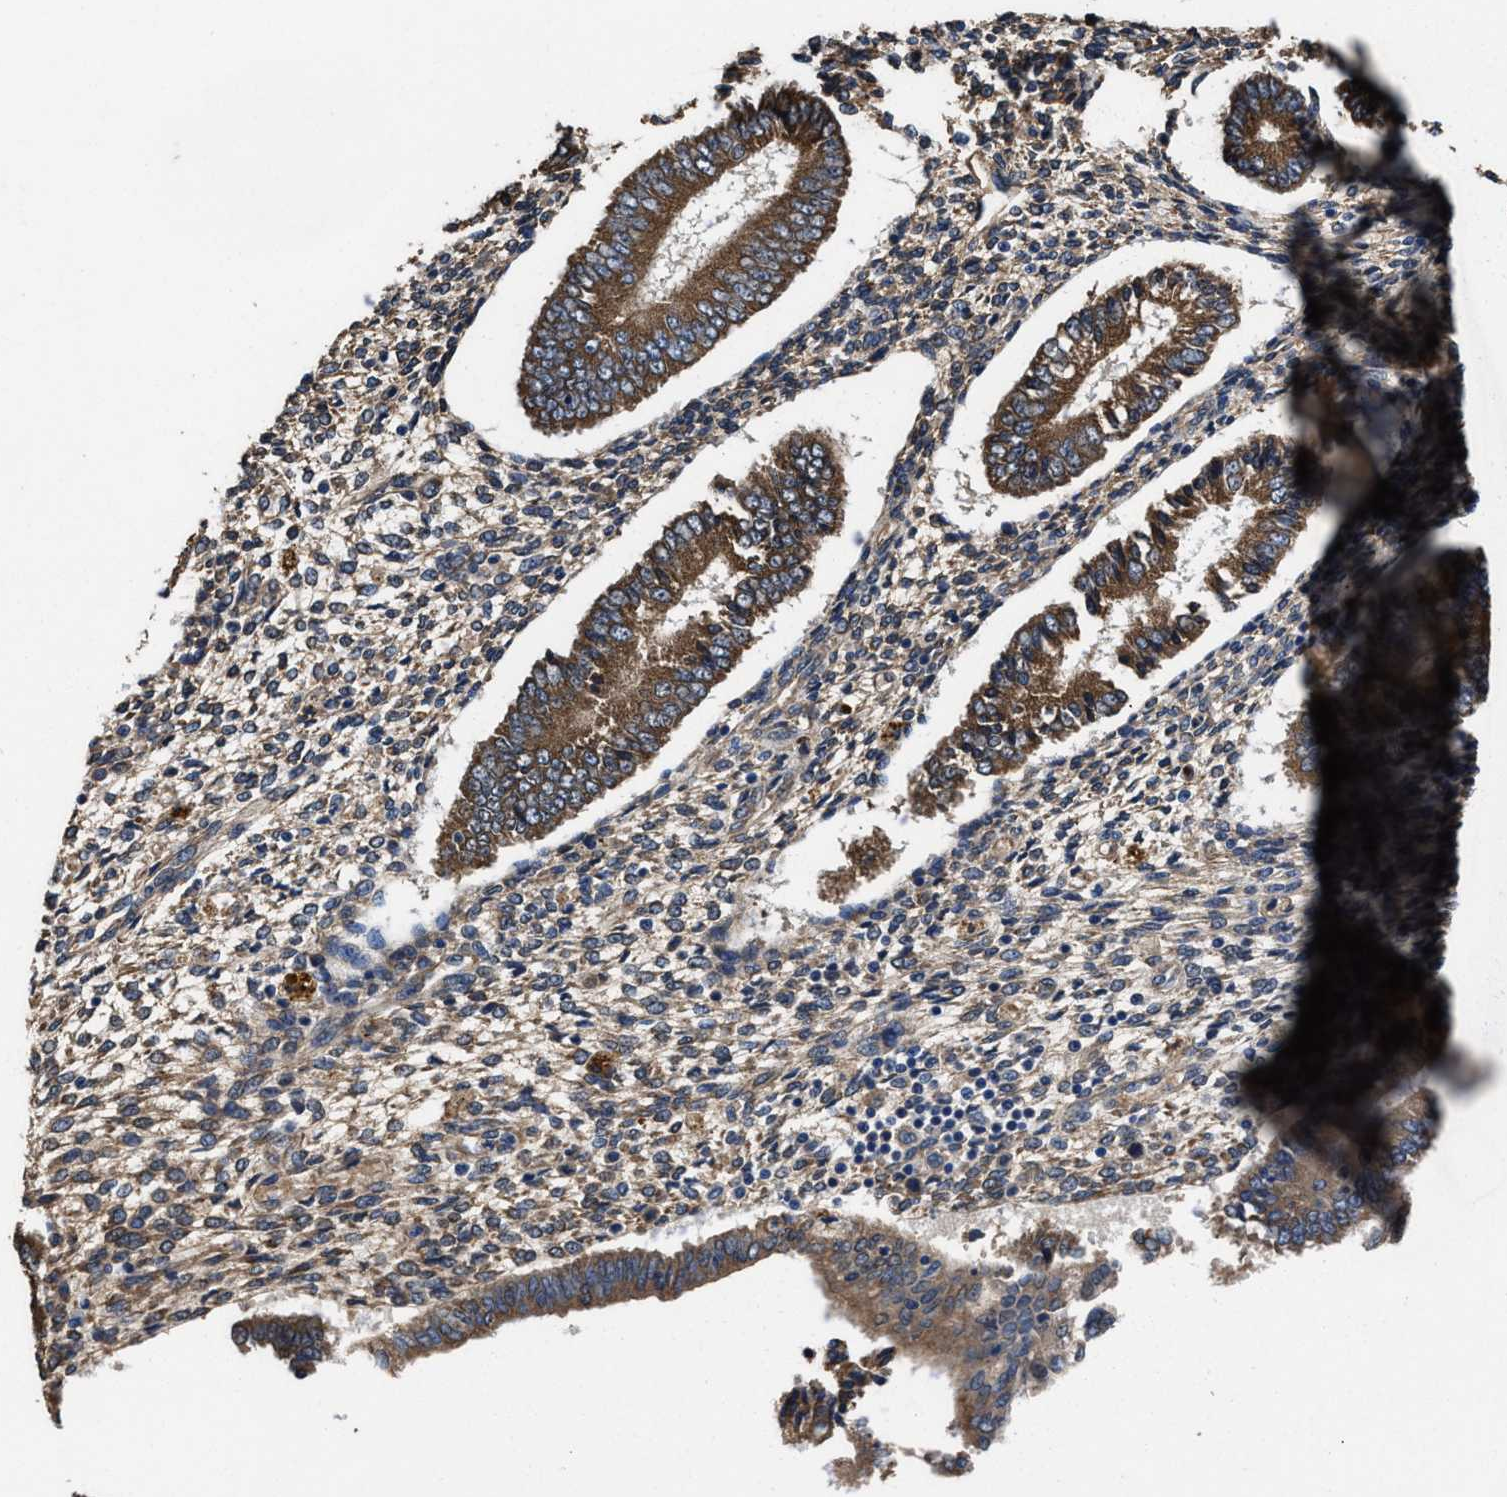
{"staining": {"intensity": "weak", "quantity": "25%-75%", "location": "cytoplasmic/membranous"}, "tissue": "endometrium", "cell_type": "Cells in endometrial stroma", "image_type": "normal", "snomed": [{"axis": "morphology", "description": "Normal tissue, NOS"}, {"axis": "topography", "description": "Endometrium"}], "caption": "This image exhibits unremarkable endometrium stained with immunohistochemistry to label a protein in brown. The cytoplasmic/membranous of cells in endometrial stroma show weak positivity for the protein. Nuclei are counter-stained blue.", "gene": "IDNK", "patient": {"sex": "female", "age": 42}}